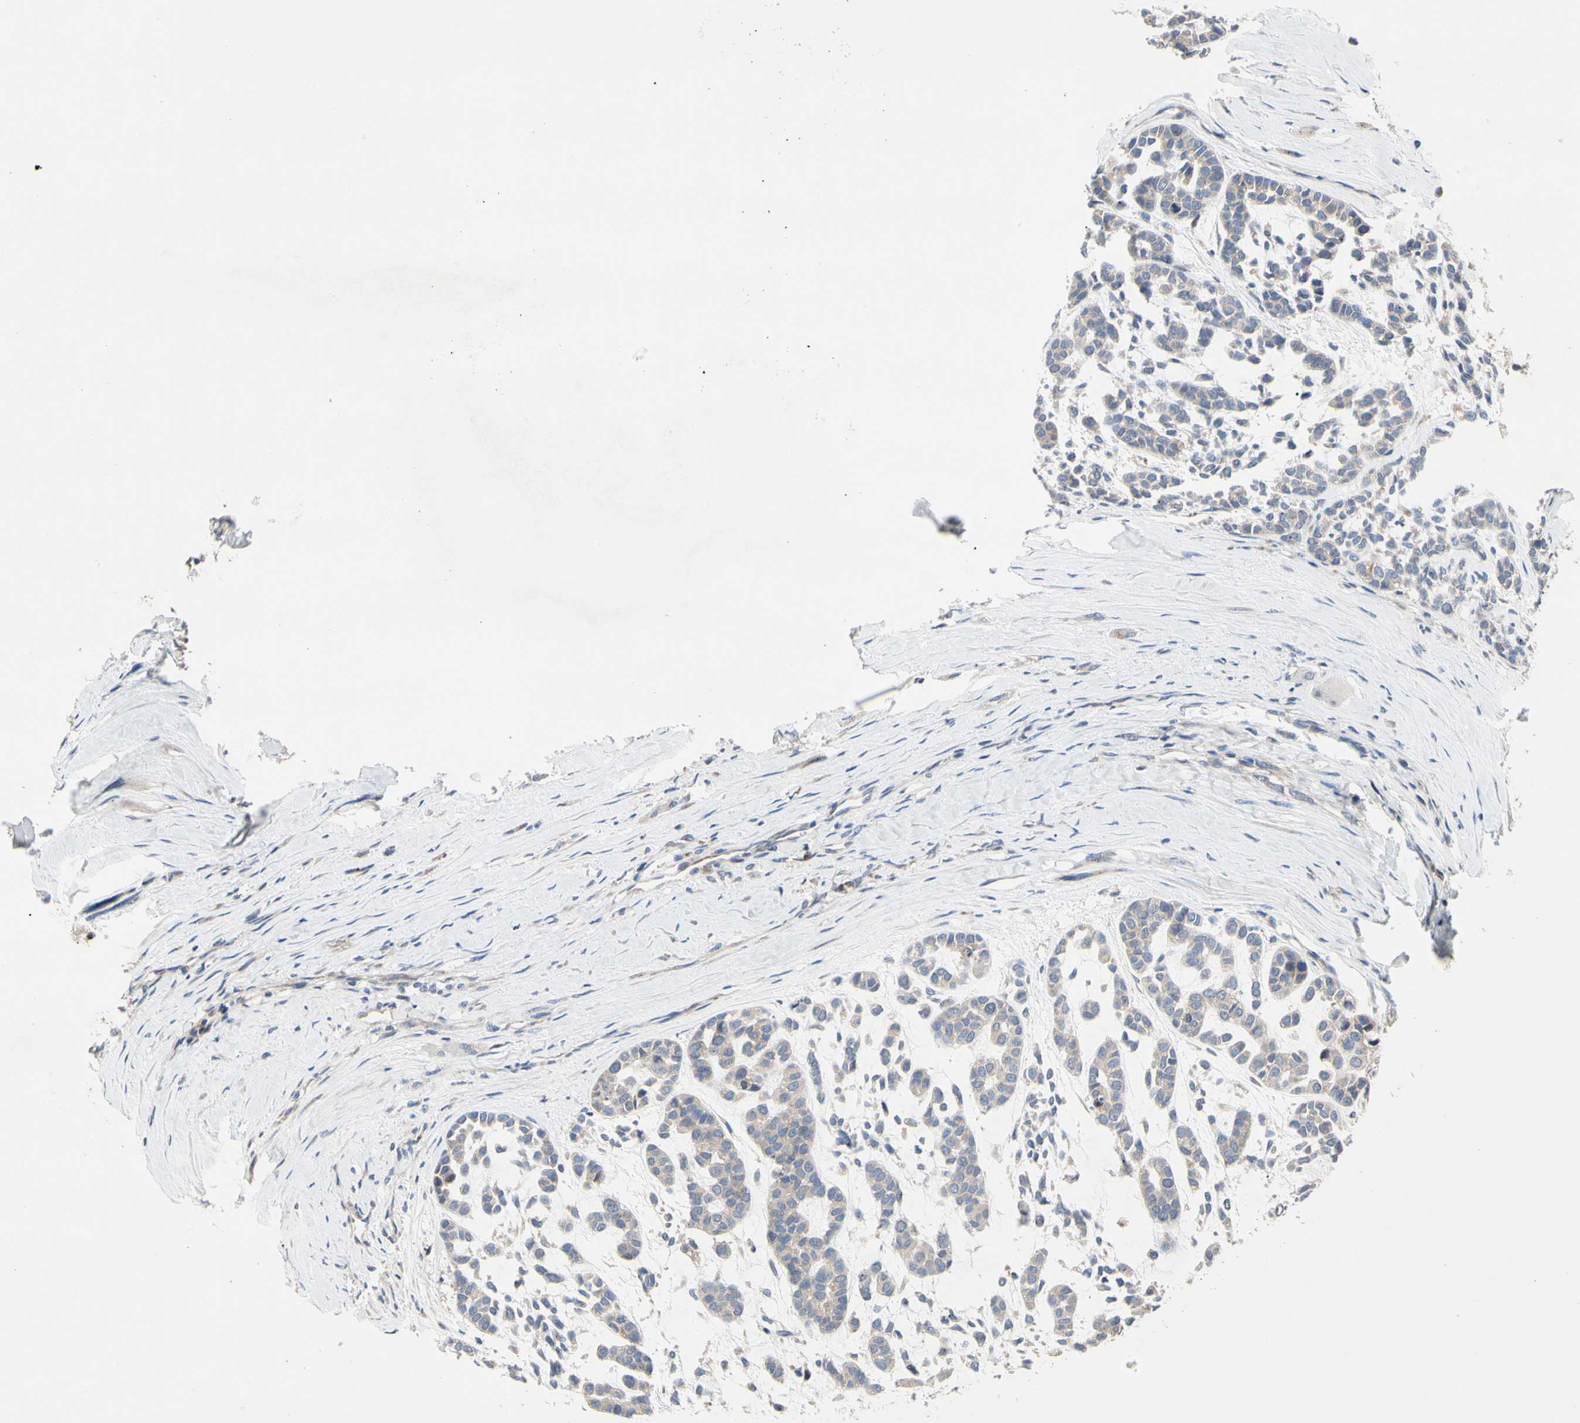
{"staining": {"intensity": "weak", "quantity": ">75%", "location": "cytoplasmic/membranous"}, "tissue": "head and neck cancer", "cell_type": "Tumor cells", "image_type": "cancer", "snomed": [{"axis": "morphology", "description": "Adenocarcinoma, NOS"}, {"axis": "morphology", "description": "Adenoma, NOS"}, {"axis": "topography", "description": "Head-Neck"}], "caption": "Protein positivity by IHC shows weak cytoplasmic/membranous expression in about >75% of tumor cells in head and neck cancer.", "gene": "MMEL1", "patient": {"sex": "female", "age": 55}}